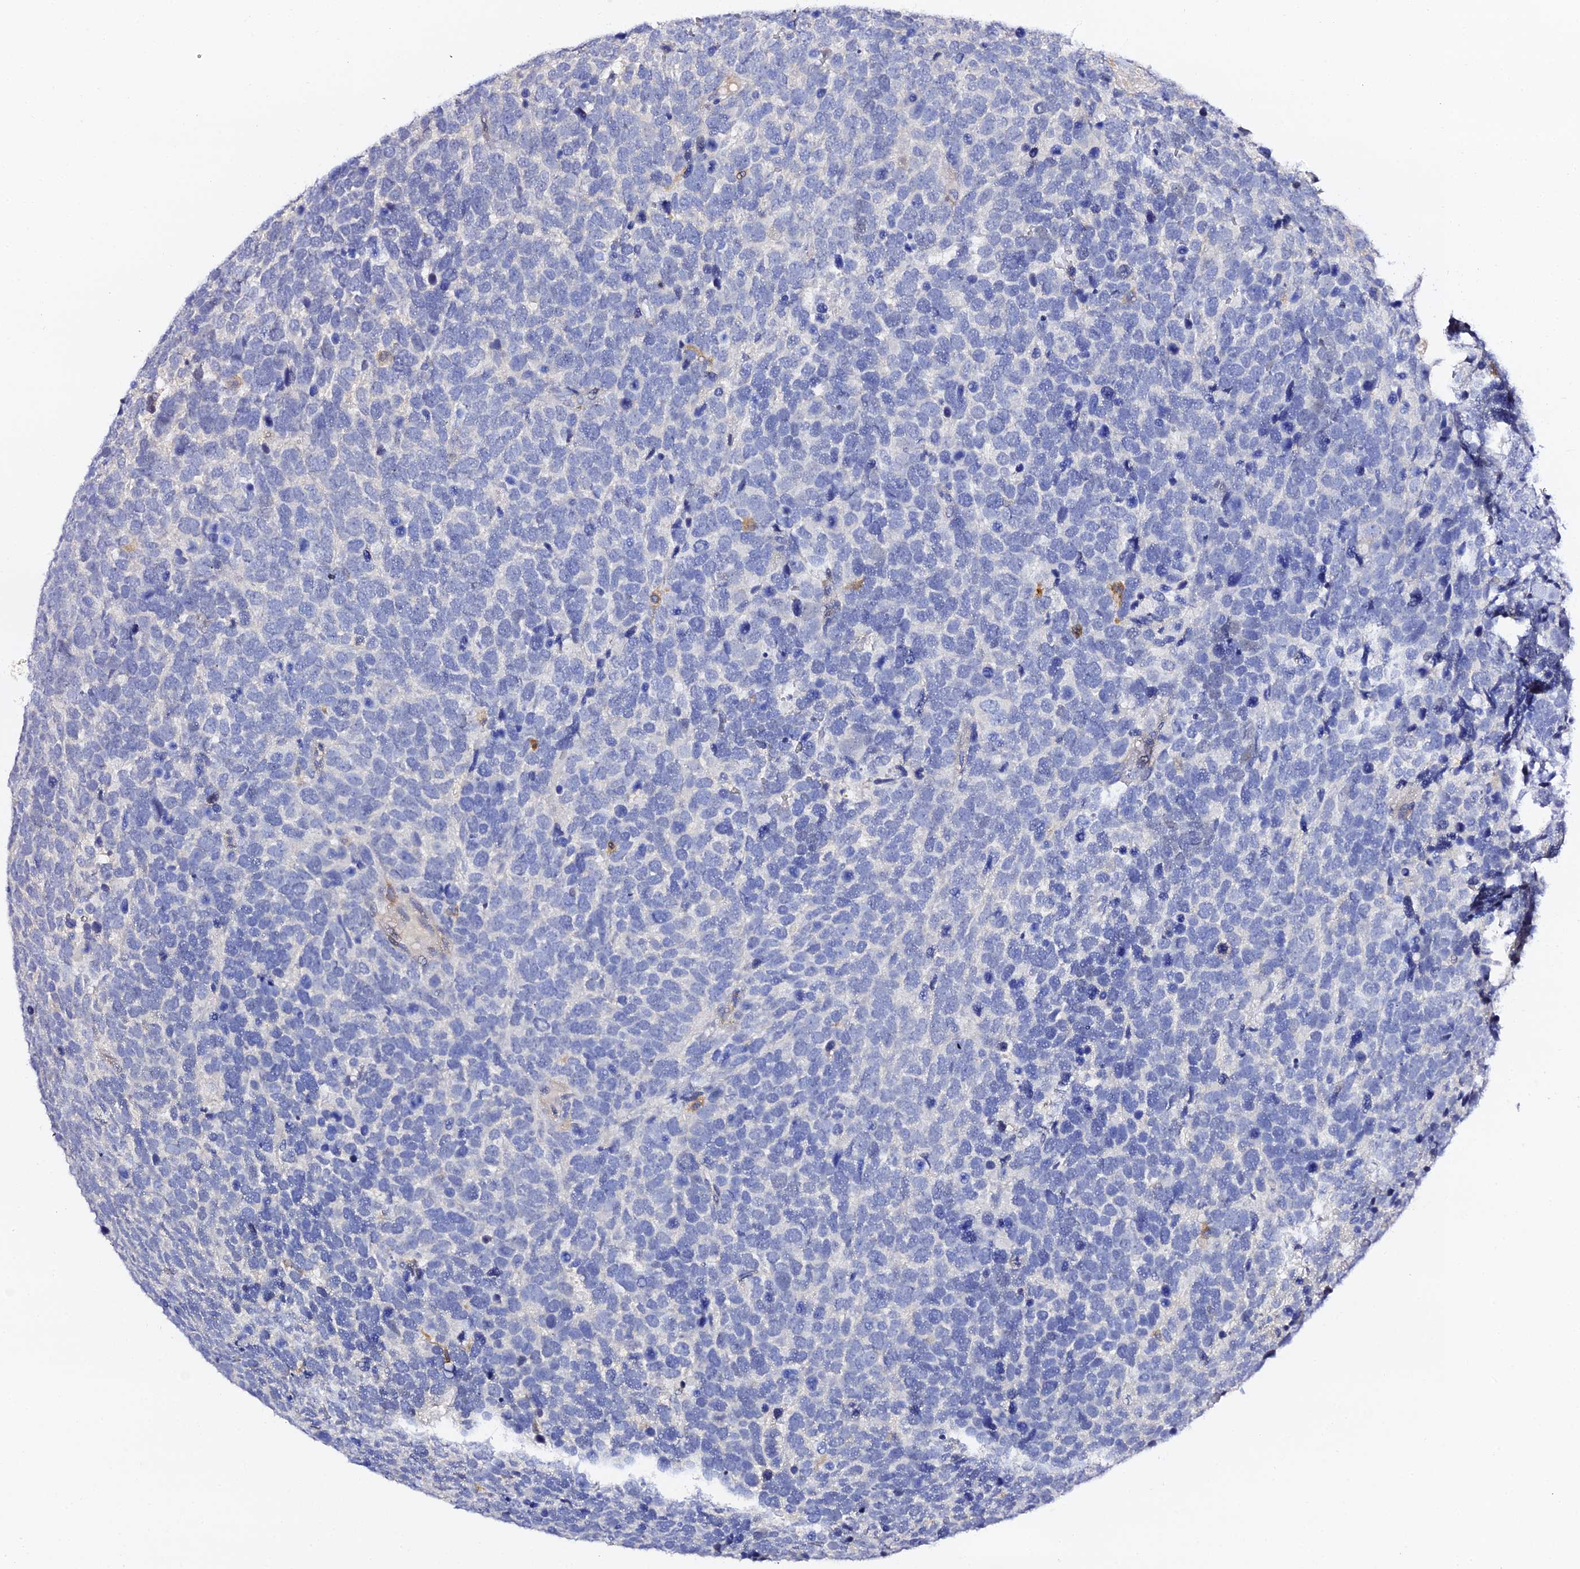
{"staining": {"intensity": "negative", "quantity": "none", "location": "none"}, "tissue": "urothelial cancer", "cell_type": "Tumor cells", "image_type": "cancer", "snomed": [{"axis": "morphology", "description": "Urothelial carcinoma, High grade"}, {"axis": "topography", "description": "Urinary bladder"}], "caption": "This is an immunohistochemistry (IHC) photomicrograph of human urothelial carcinoma (high-grade). There is no positivity in tumor cells.", "gene": "IL4I1", "patient": {"sex": "female", "age": 82}}